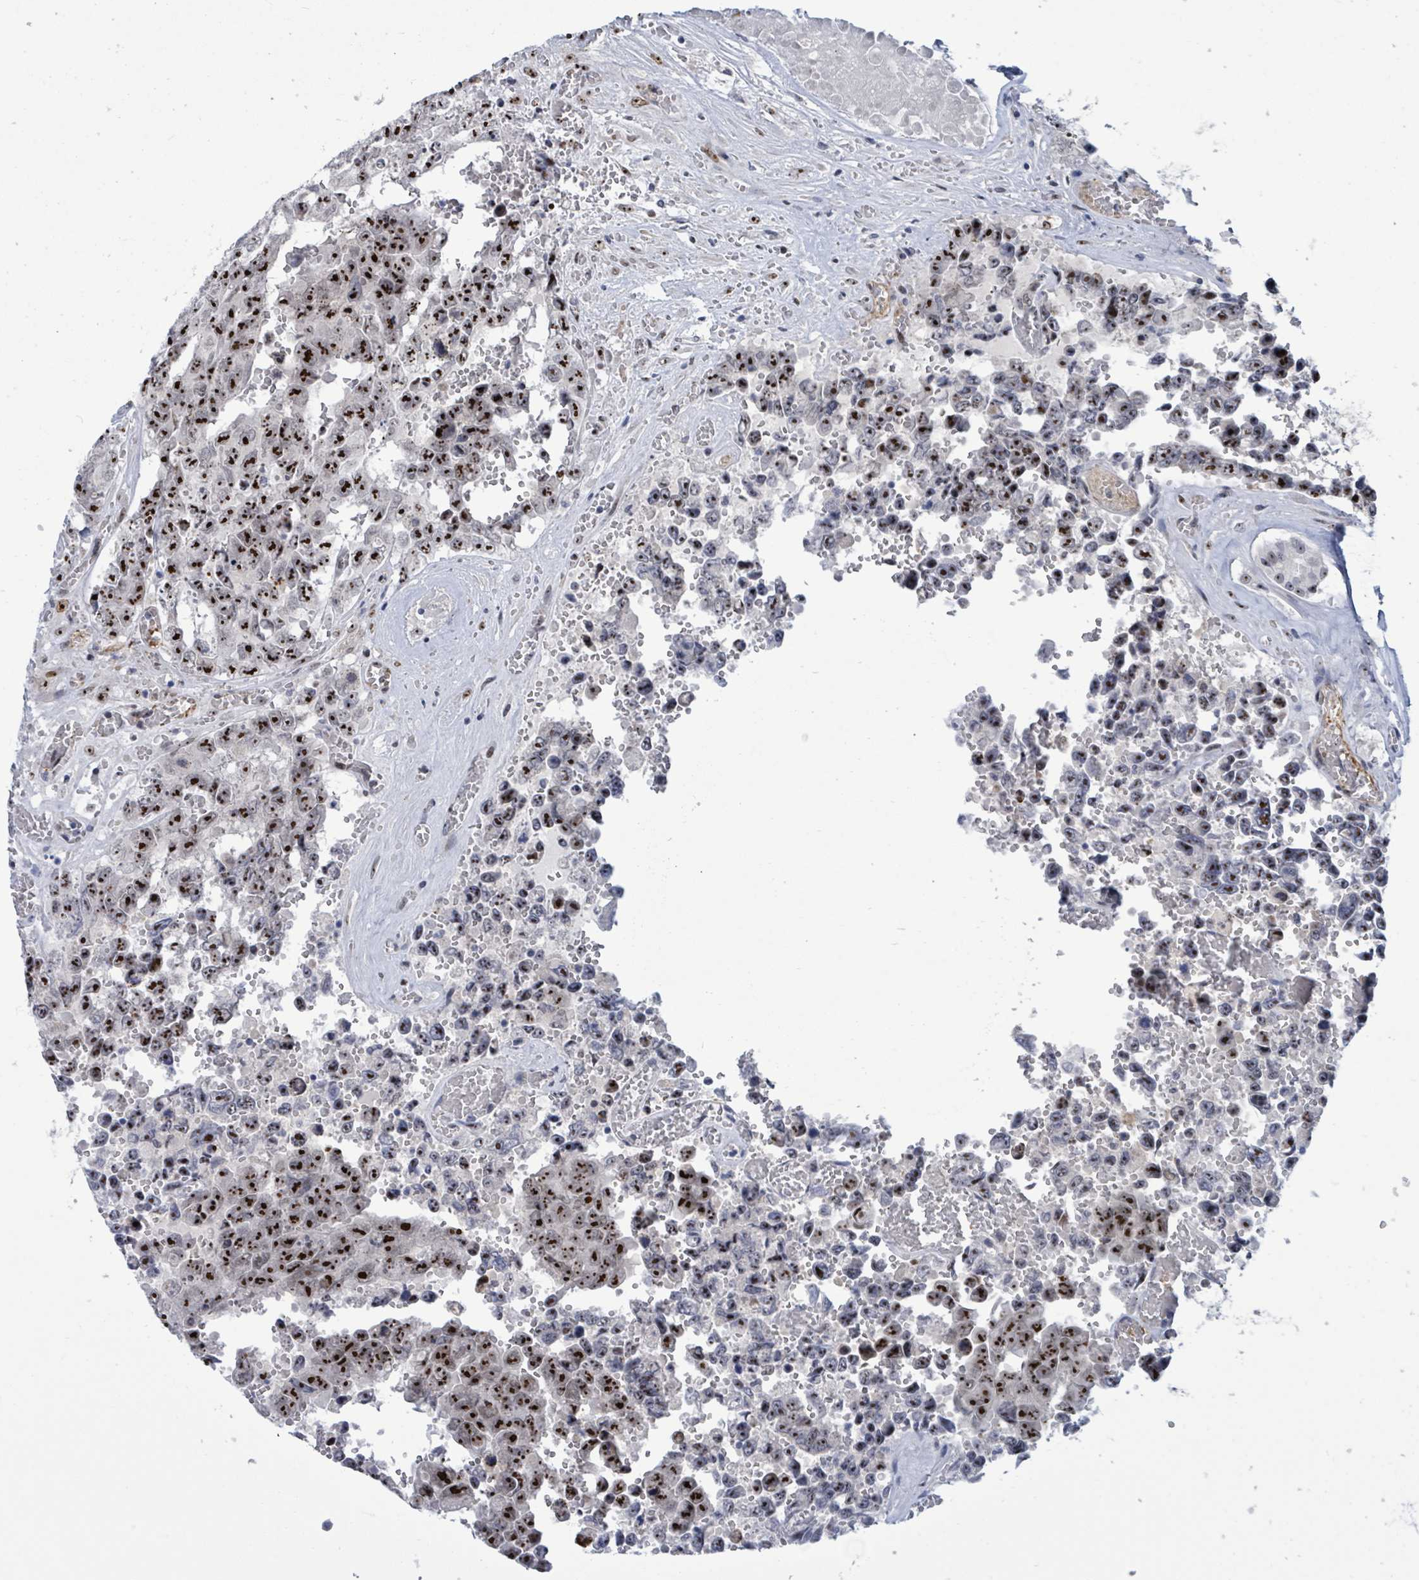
{"staining": {"intensity": "strong", "quantity": ">75%", "location": "nuclear"}, "tissue": "testis cancer", "cell_type": "Tumor cells", "image_type": "cancer", "snomed": [{"axis": "morphology", "description": "Normal tissue, NOS"}, {"axis": "morphology", "description": "Carcinoma, Embryonal, NOS"}, {"axis": "topography", "description": "Testis"}, {"axis": "topography", "description": "Epididymis"}], "caption": "Immunohistochemistry (IHC) staining of testis cancer (embryonal carcinoma), which exhibits high levels of strong nuclear expression in approximately >75% of tumor cells indicating strong nuclear protein positivity. The staining was performed using DAB (3,3'-diaminobenzidine) (brown) for protein detection and nuclei were counterstained in hematoxylin (blue).", "gene": "RRN3", "patient": {"sex": "male", "age": 25}}